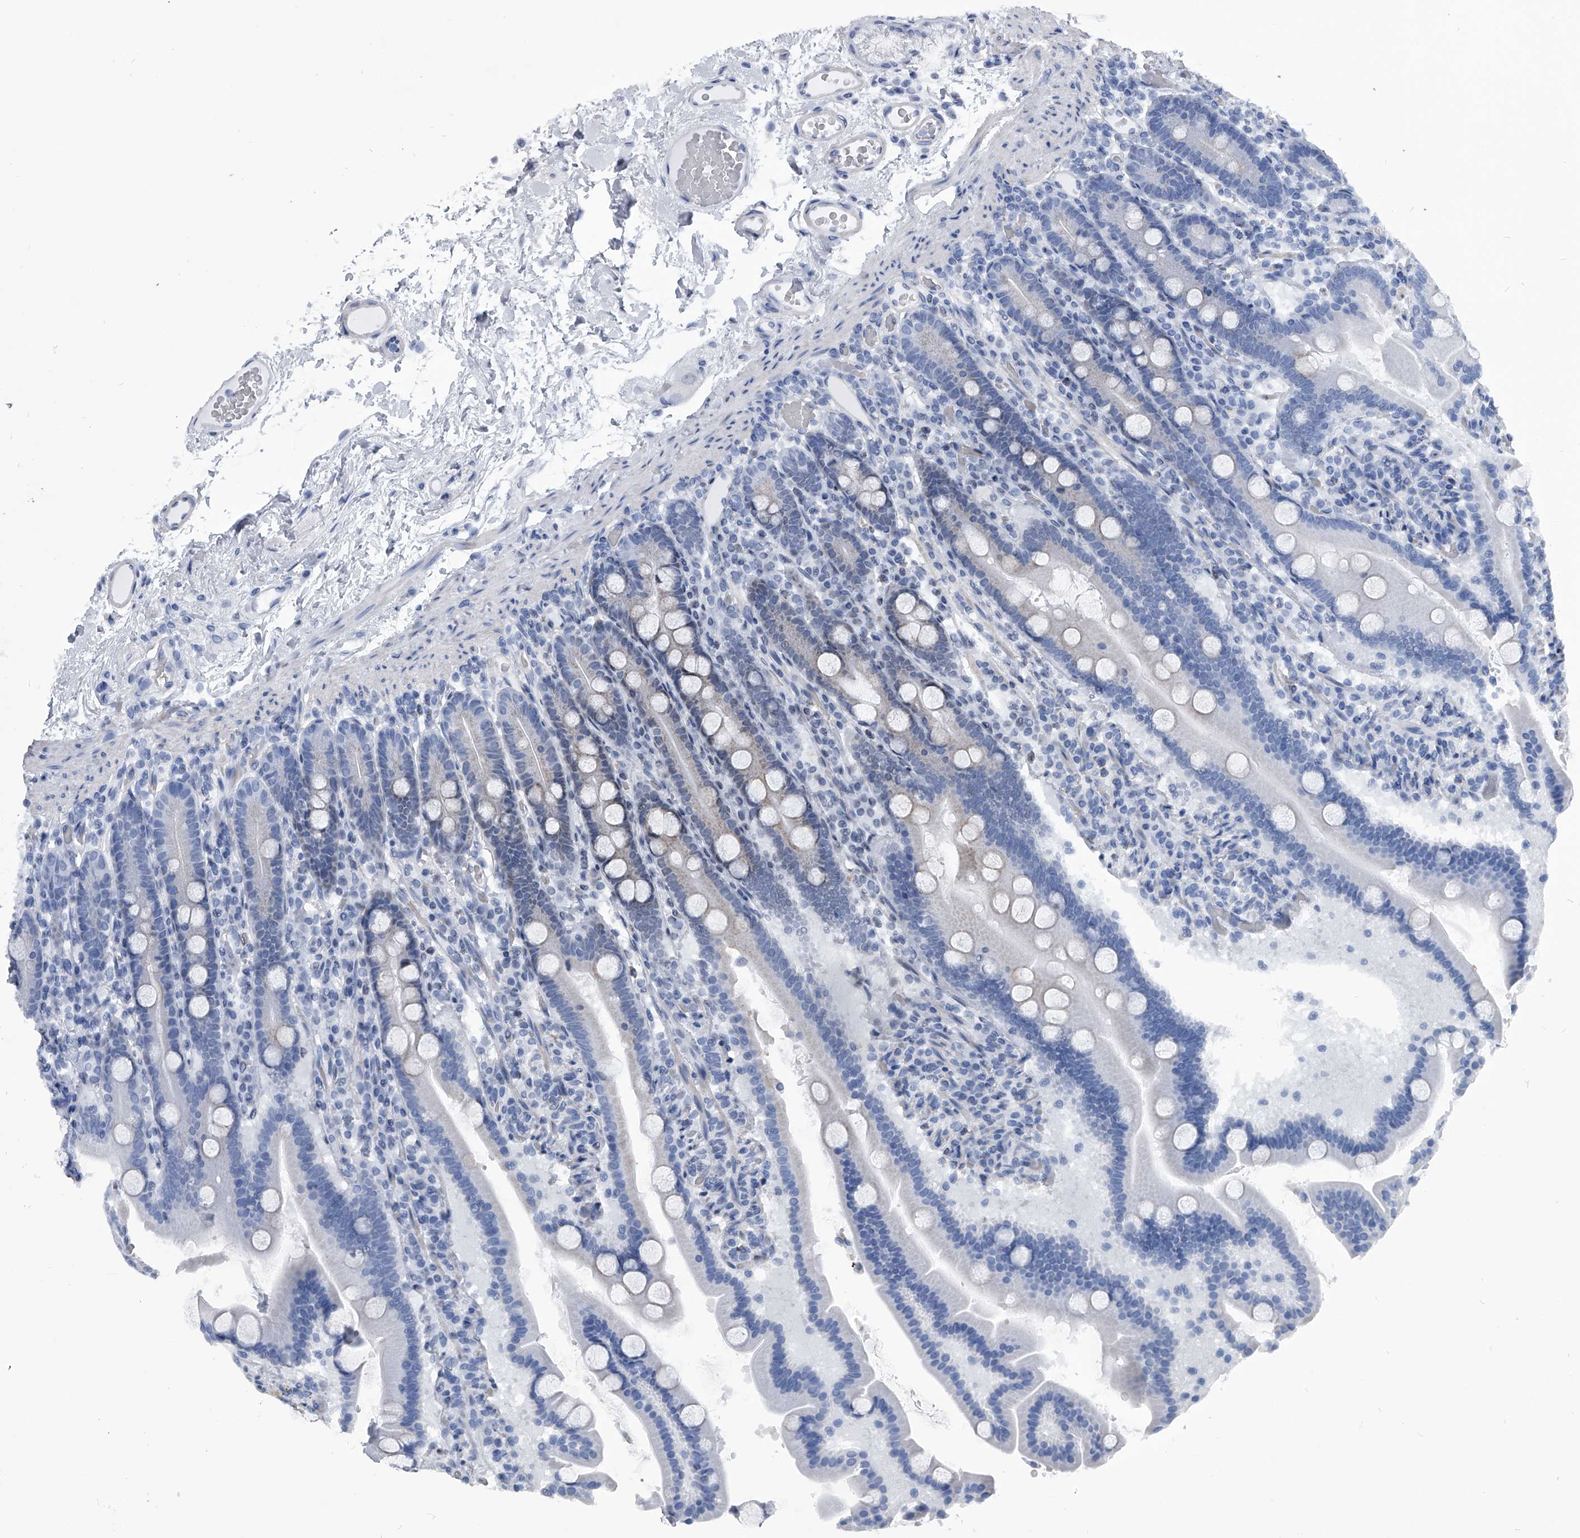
{"staining": {"intensity": "strong", "quantity": "25%-75%", "location": "cytoplasmic/membranous,nuclear"}, "tissue": "duodenum", "cell_type": "Glandular cells", "image_type": "normal", "snomed": [{"axis": "morphology", "description": "Normal tissue, NOS"}, {"axis": "topography", "description": "Duodenum"}], "caption": "About 25%-75% of glandular cells in unremarkable human duodenum show strong cytoplasmic/membranous,nuclear protein staining as visualized by brown immunohistochemical staining.", "gene": "SIM2", "patient": {"sex": "male", "age": 55}}